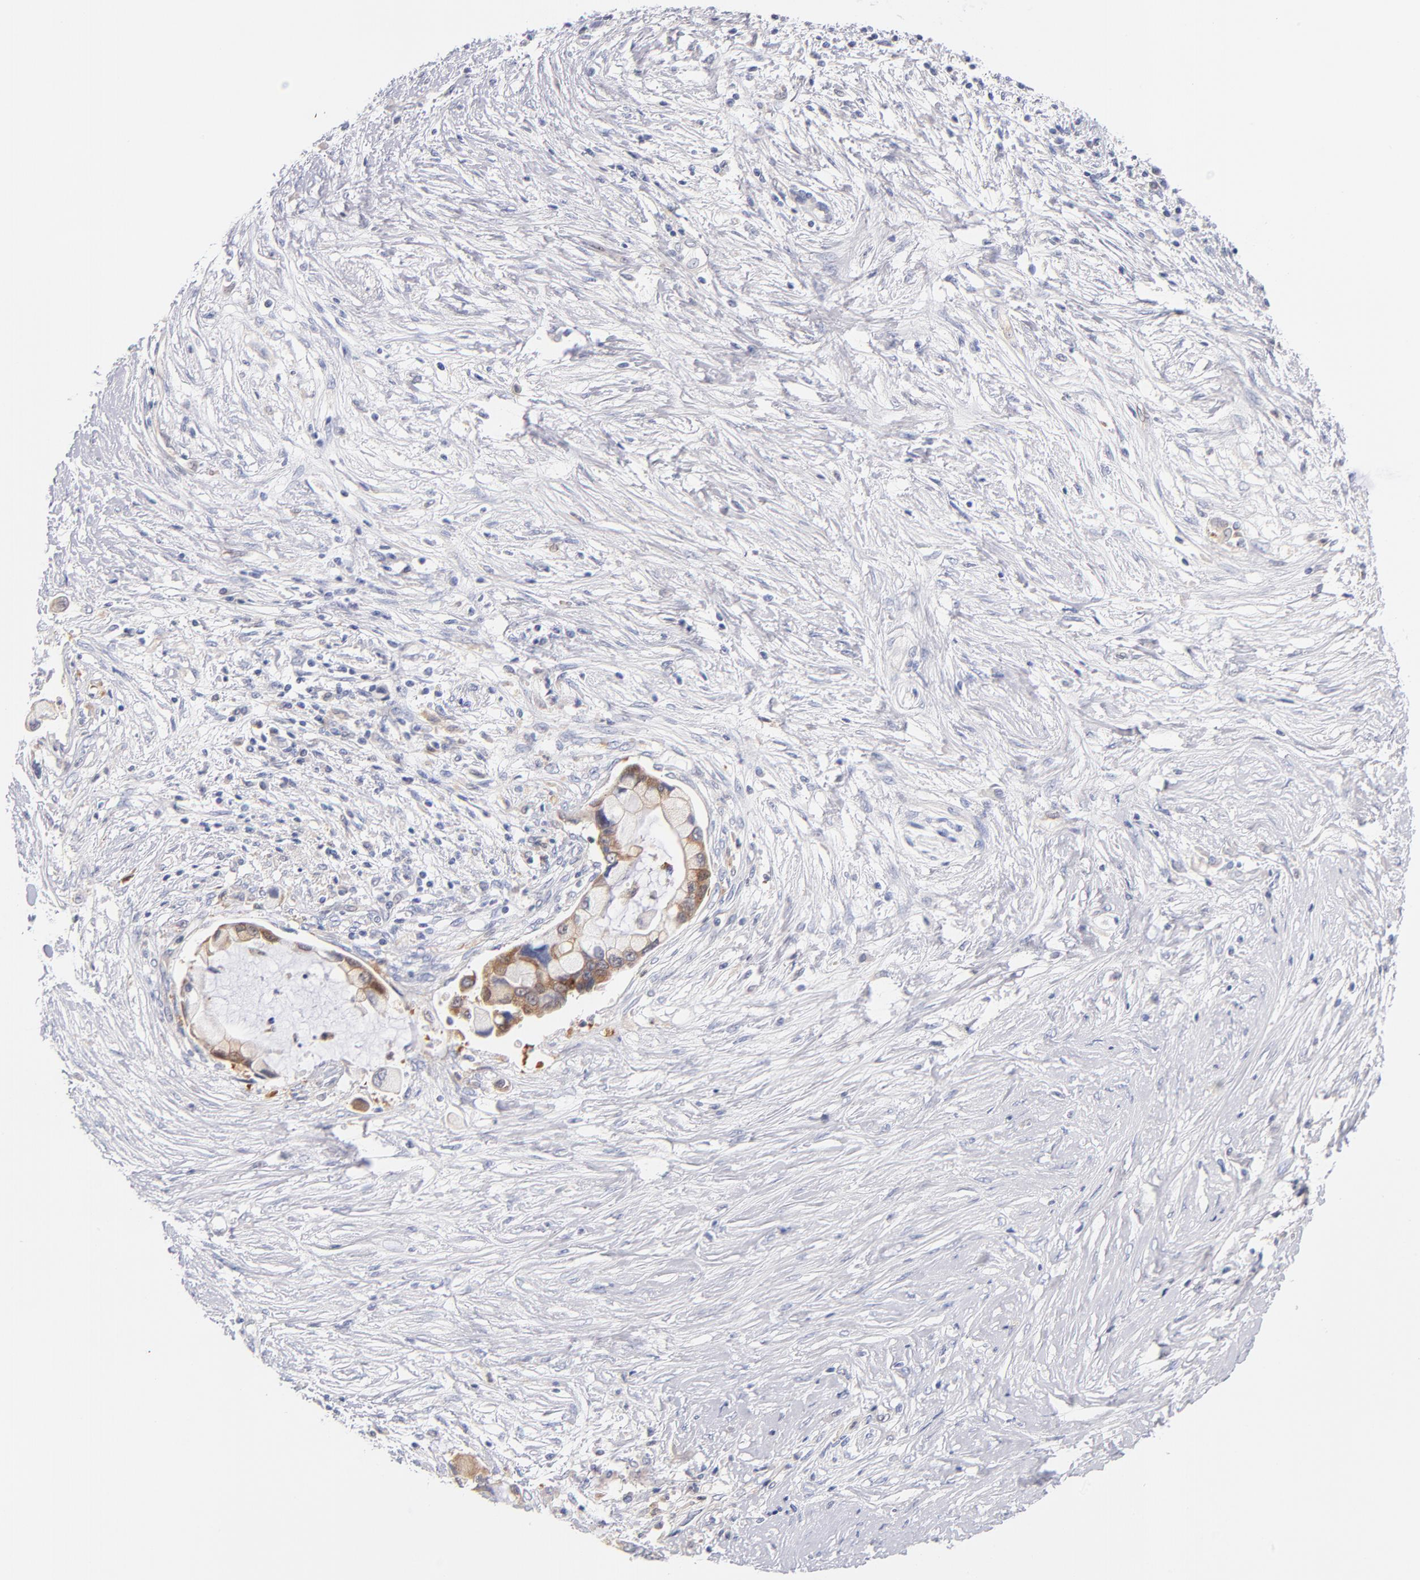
{"staining": {"intensity": "weak", "quantity": "25%-75%", "location": "cytoplasmic/membranous"}, "tissue": "pancreatic cancer", "cell_type": "Tumor cells", "image_type": "cancer", "snomed": [{"axis": "morphology", "description": "Adenocarcinoma, NOS"}, {"axis": "topography", "description": "Pancreas"}], "caption": "This micrograph exhibits pancreatic cancer (adenocarcinoma) stained with immunohistochemistry to label a protein in brown. The cytoplasmic/membranous of tumor cells show weak positivity for the protein. Nuclei are counter-stained blue.", "gene": "BID", "patient": {"sex": "female", "age": 59}}